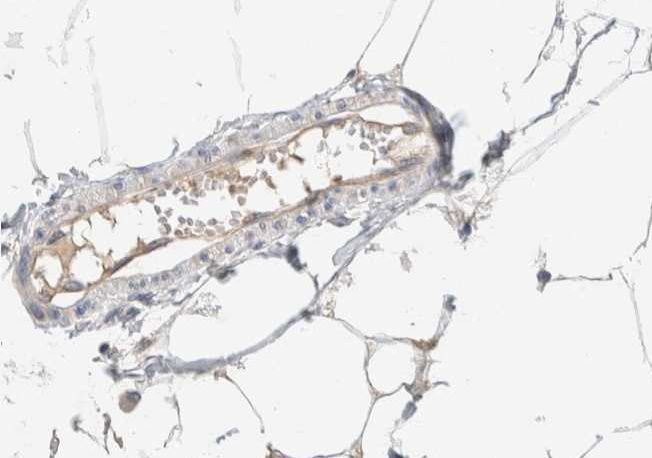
{"staining": {"intensity": "negative", "quantity": "none", "location": "none"}, "tissue": "adipose tissue", "cell_type": "Adipocytes", "image_type": "normal", "snomed": [{"axis": "morphology", "description": "Normal tissue, NOS"}, {"axis": "morphology", "description": "Adenocarcinoma, NOS"}, {"axis": "topography", "description": "Colon"}, {"axis": "topography", "description": "Peripheral nerve tissue"}], "caption": "An image of adipose tissue stained for a protein shows no brown staining in adipocytes. (DAB (3,3'-diaminobenzidine) IHC with hematoxylin counter stain).", "gene": "SETD4", "patient": {"sex": "male", "age": 14}}